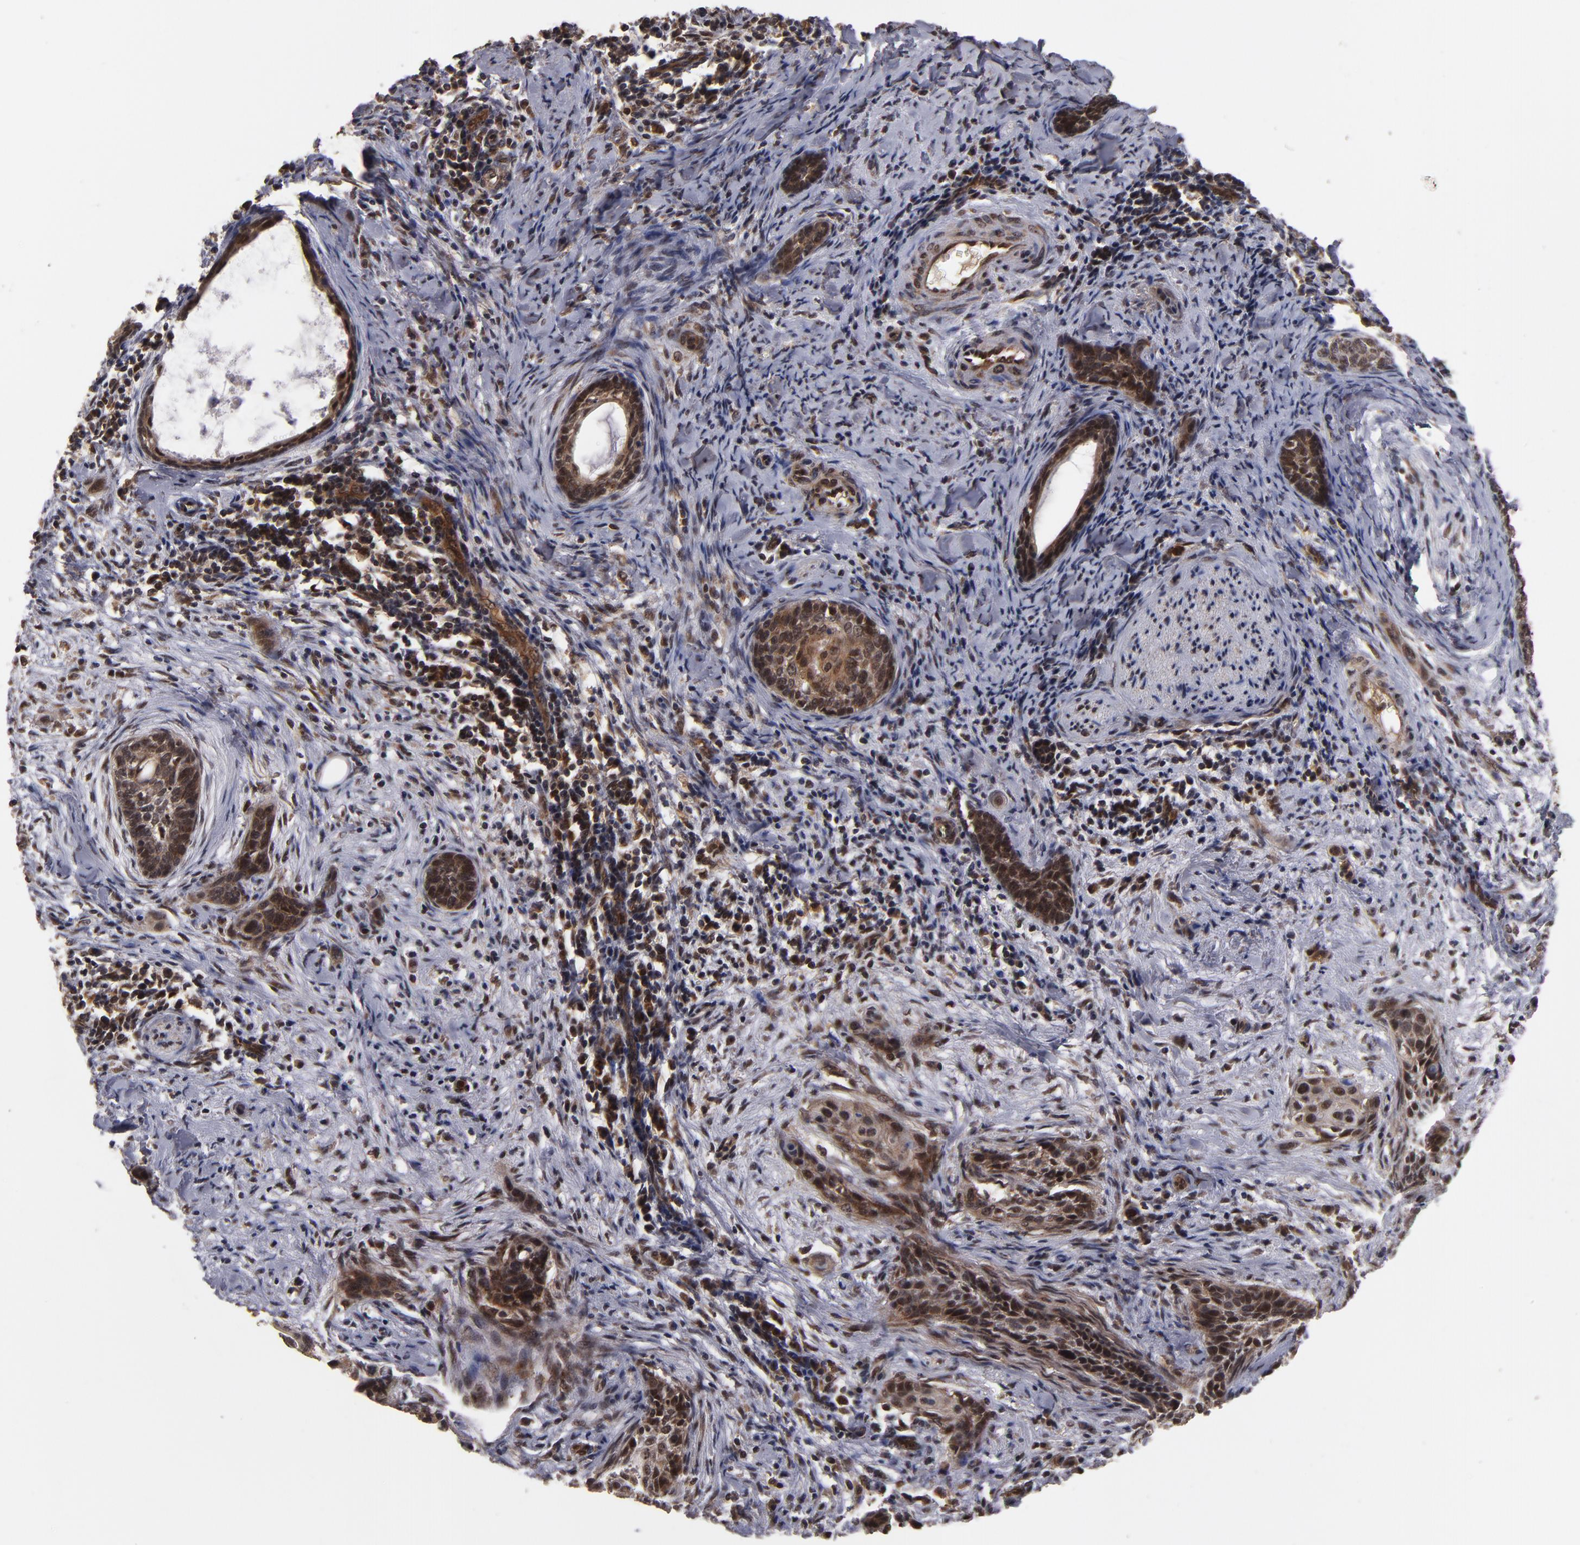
{"staining": {"intensity": "strong", "quantity": ">75%", "location": "cytoplasmic/membranous,nuclear"}, "tissue": "cervical cancer", "cell_type": "Tumor cells", "image_type": "cancer", "snomed": [{"axis": "morphology", "description": "Squamous cell carcinoma, NOS"}, {"axis": "topography", "description": "Cervix"}], "caption": "This photomicrograph demonstrates IHC staining of cervical cancer (squamous cell carcinoma), with high strong cytoplasmic/membranous and nuclear positivity in about >75% of tumor cells.", "gene": "CUL5", "patient": {"sex": "female", "age": 33}}